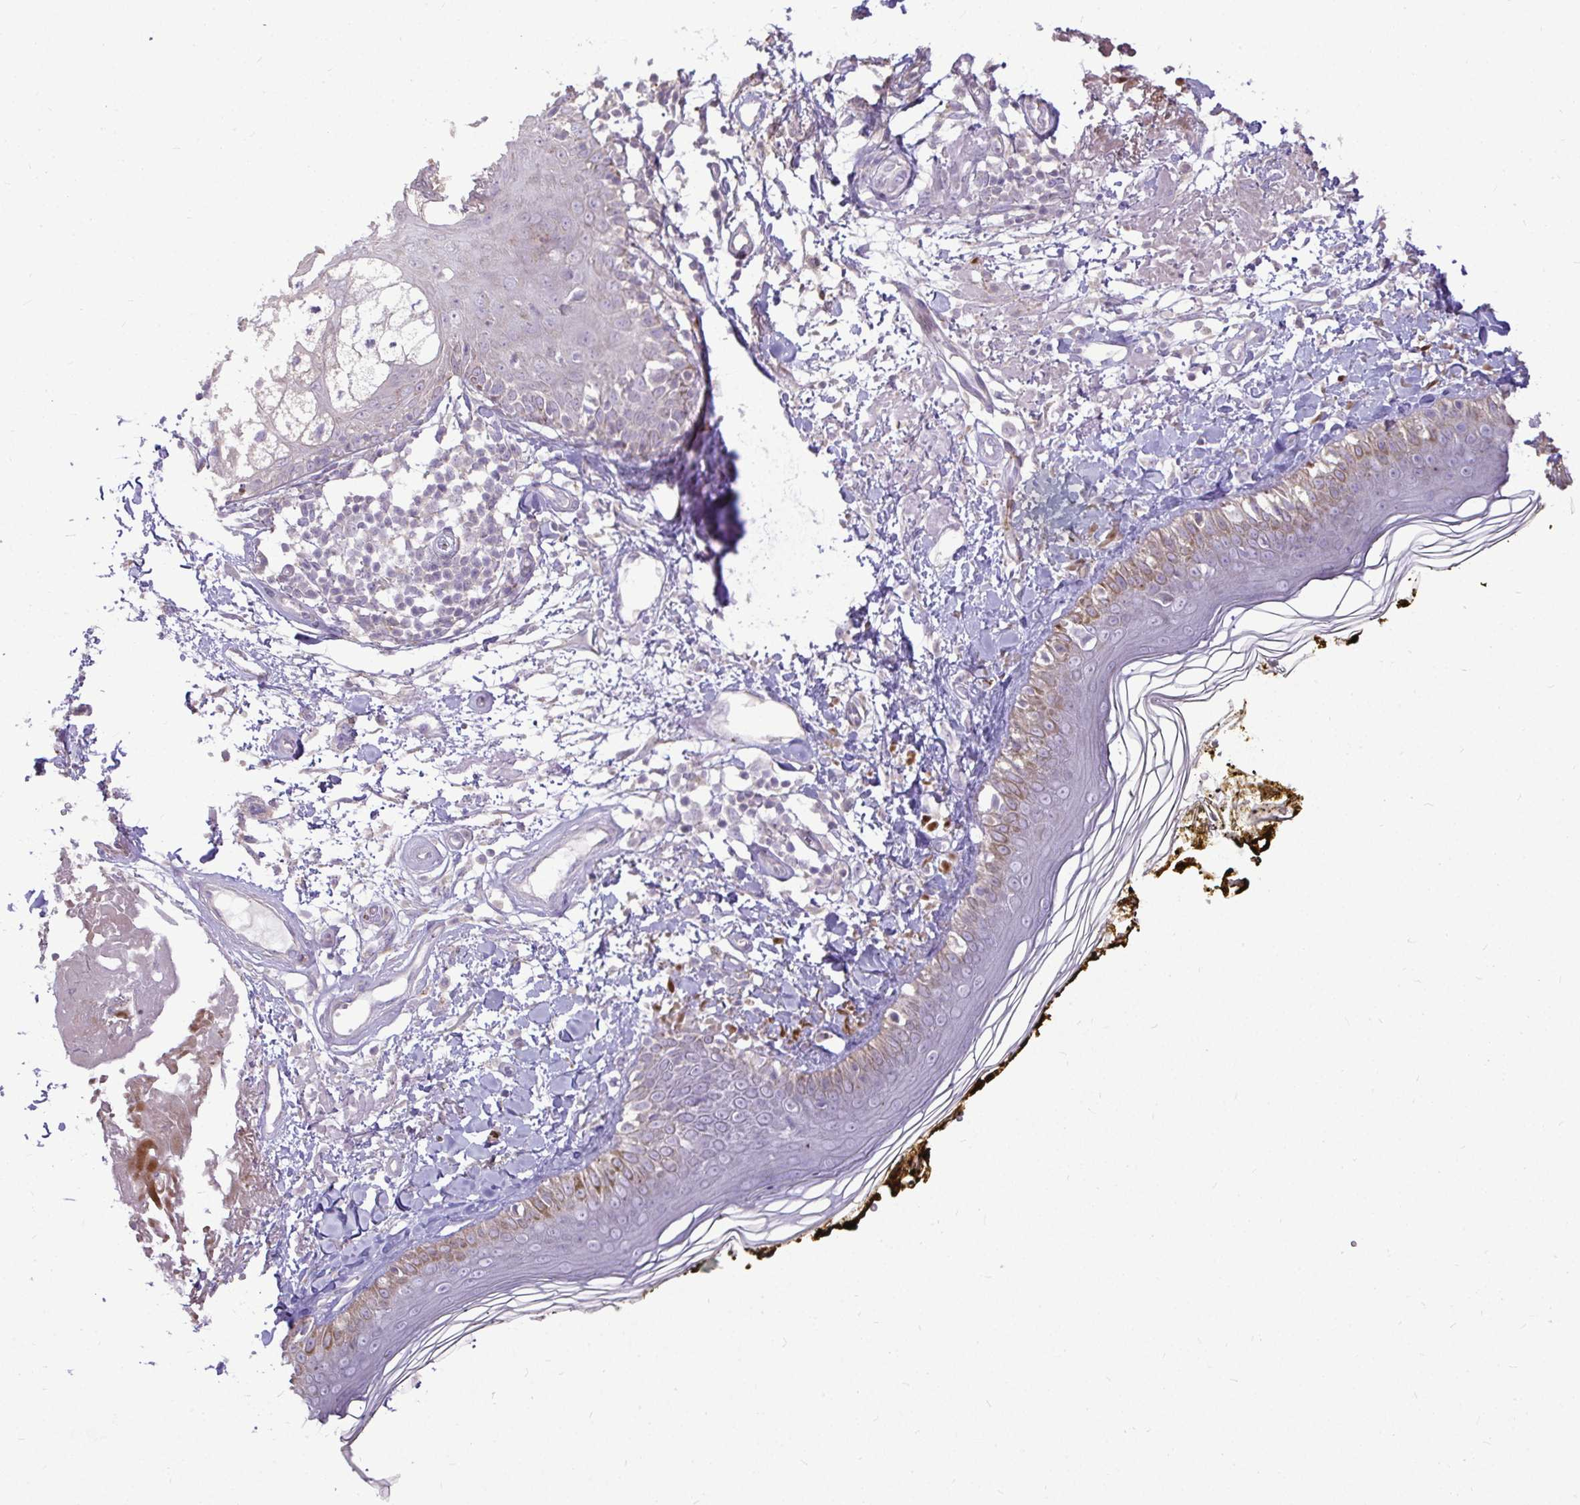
{"staining": {"intensity": "negative", "quantity": "none", "location": "none"}, "tissue": "skin", "cell_type": "Fibroblasts", "image_type": "normal", "snomed": [{"axis": "morphology", "description": "Normal tissue, NOS"}, {"axis": "topography", "description": "Skin"}], "caption": "Fibroblasts are negative for protein expression in unremarkable human skin. (Stains: DAB IHC with hematoxylin counter stain, Microscopy: brightfield microscopy at high magnification).", "gene": "STRIP1", "patient": {"sex": "male", "age": 76}}